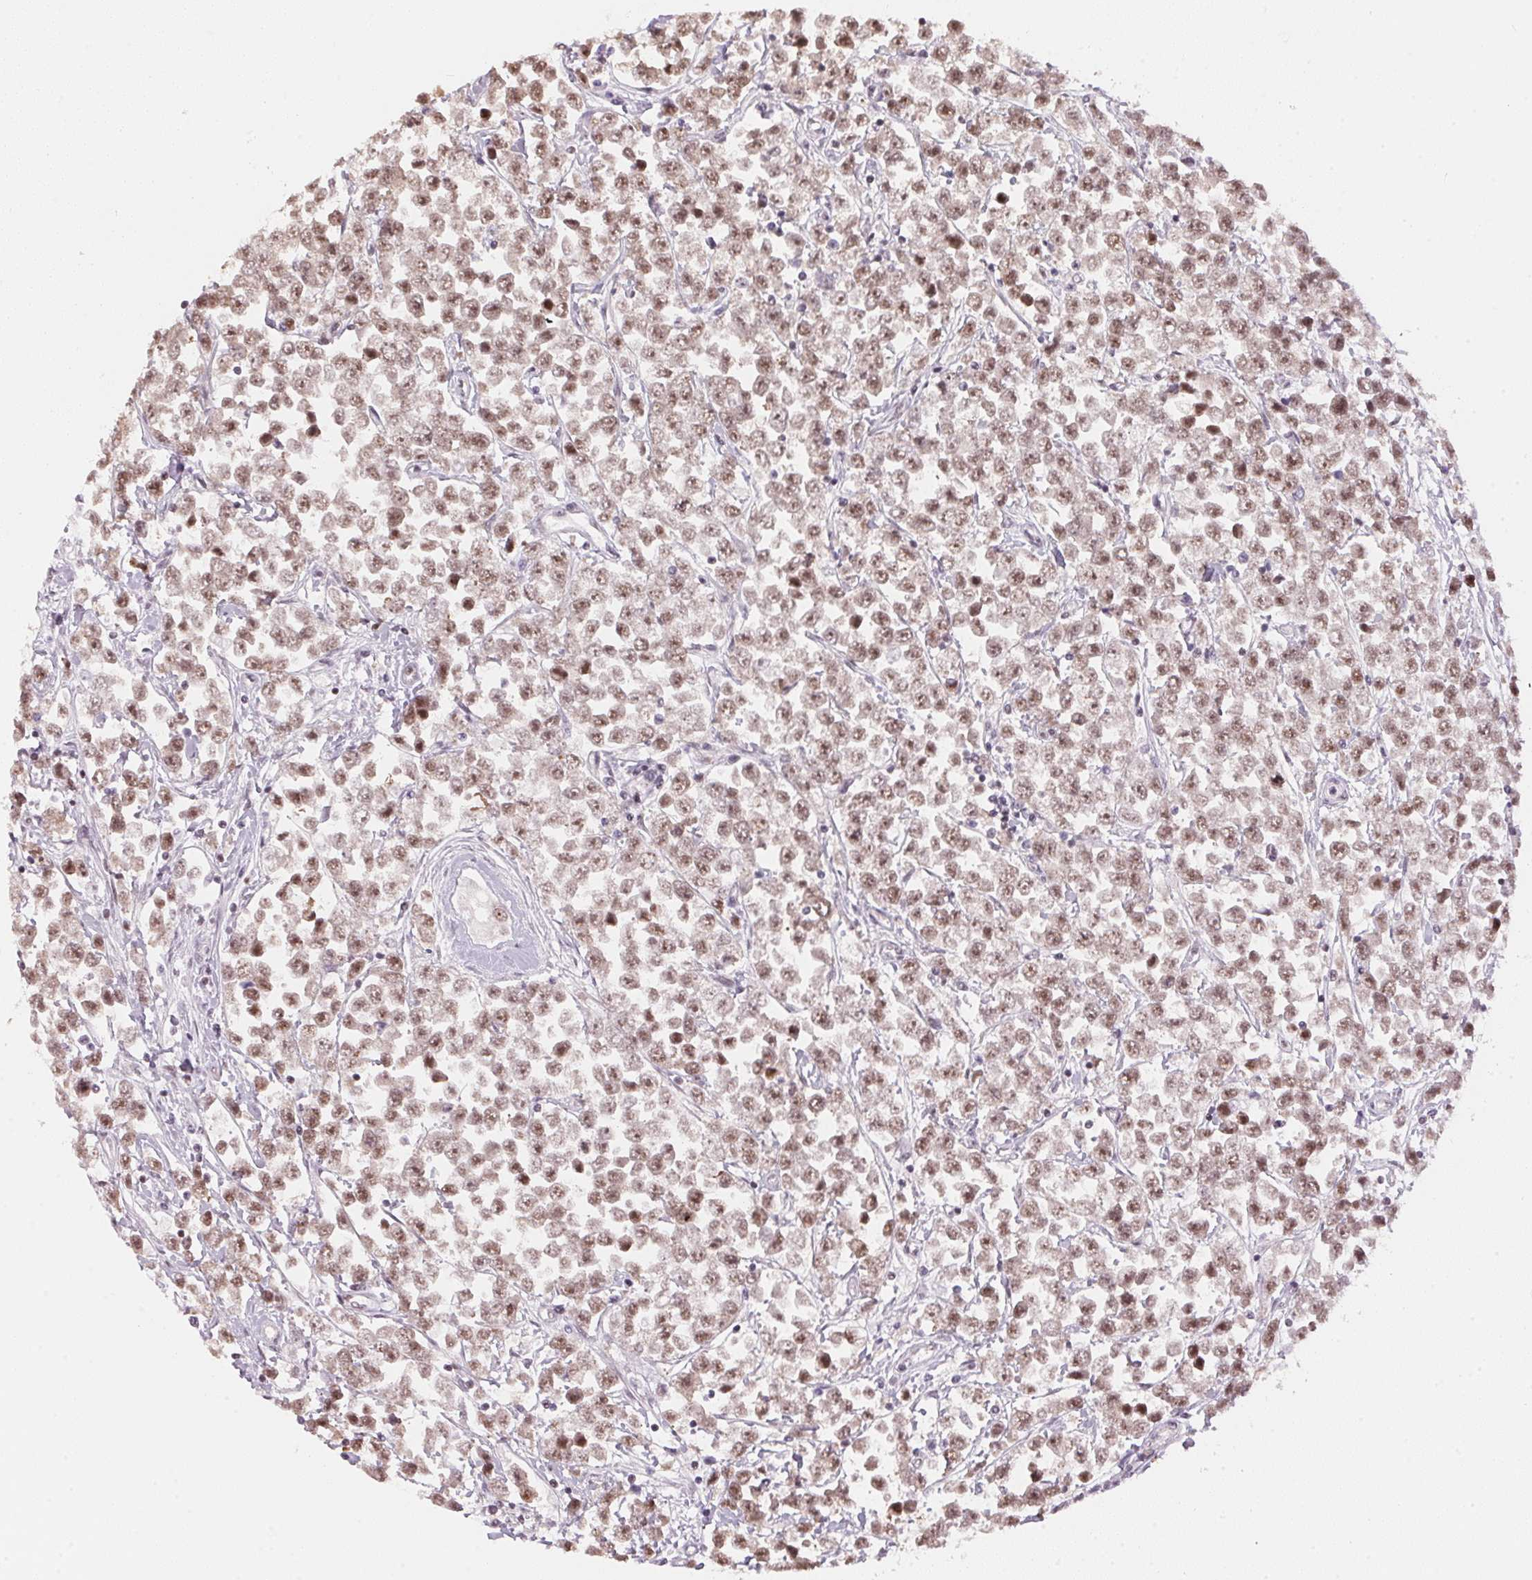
{"staining": {"intensity": "moderate", "quantity": ">75%", "location": "nuclear"}, "tissue": "testis cancer", "cell_type": "Tumor cells", "image_type": "cancer", "snomed": [{"axis": "morphology", "description": "Seminoma, NOS"}, {"axis": "topography", "description": "Testis"}], "caption": "This photomicrograph reveals immunohistochemistry staining of human testis seminoma, with medium moderate nuclear staining in about >75% of tumor cells.", "gene": "KAT6A", "patient": {"sex": "male", "age": 34}}